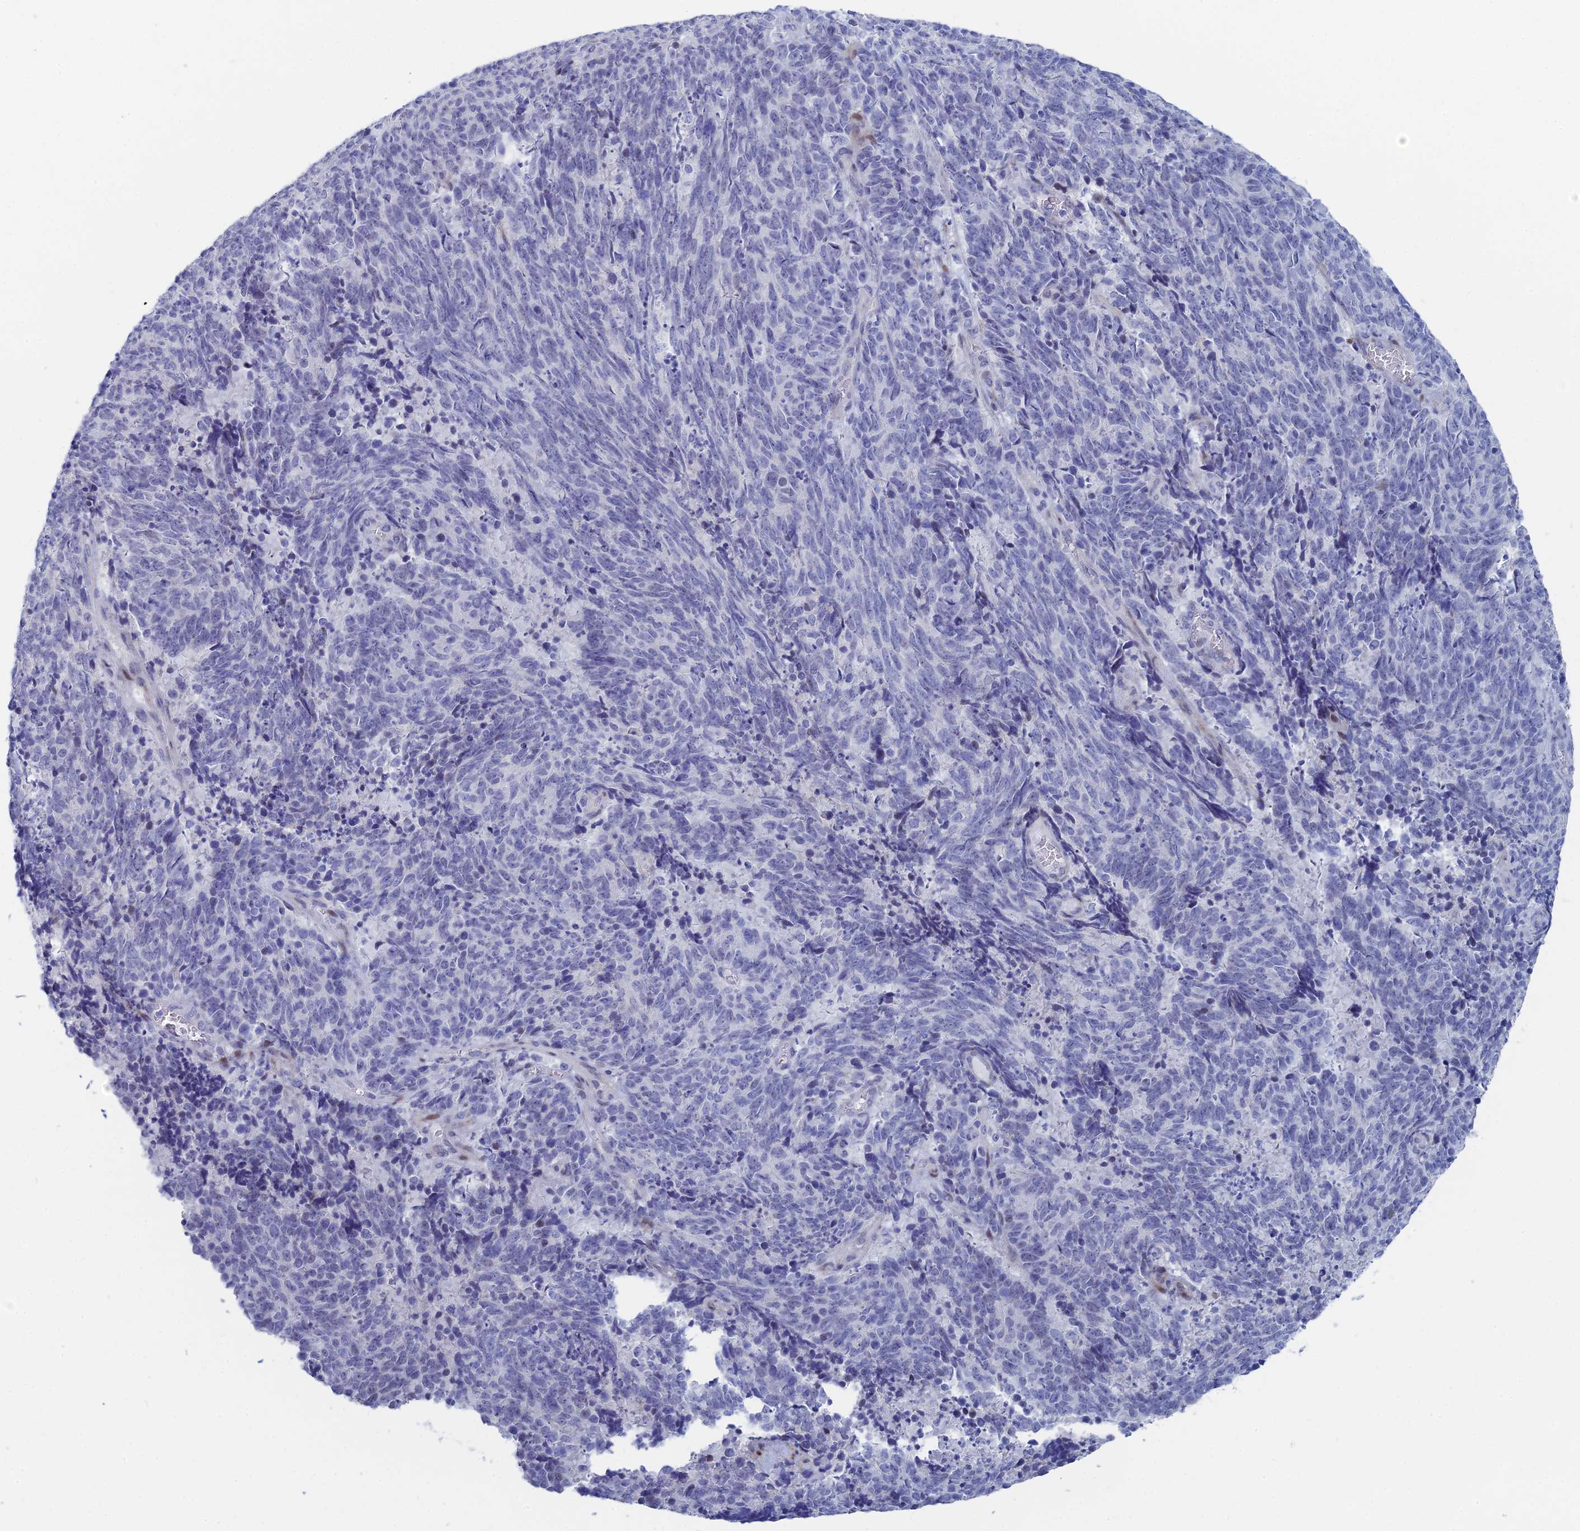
{"staining": {"intensity": "negative", "quantity": "none", "location": "none"}, "tissue": "cervical cancer", "cell_type": "Tumor cells", "image_type": "cancer", "snomed": [{"axis": "morphology", "description": "Squamous cell carcinoma, NOS"}, {"axis": "topography", "description": "Cervix"}], "caption": "There is no significant expression in tumor cells of cervical cancer.", "gene": "DRGX", "patient": {"sex": "female", "age": 29}}